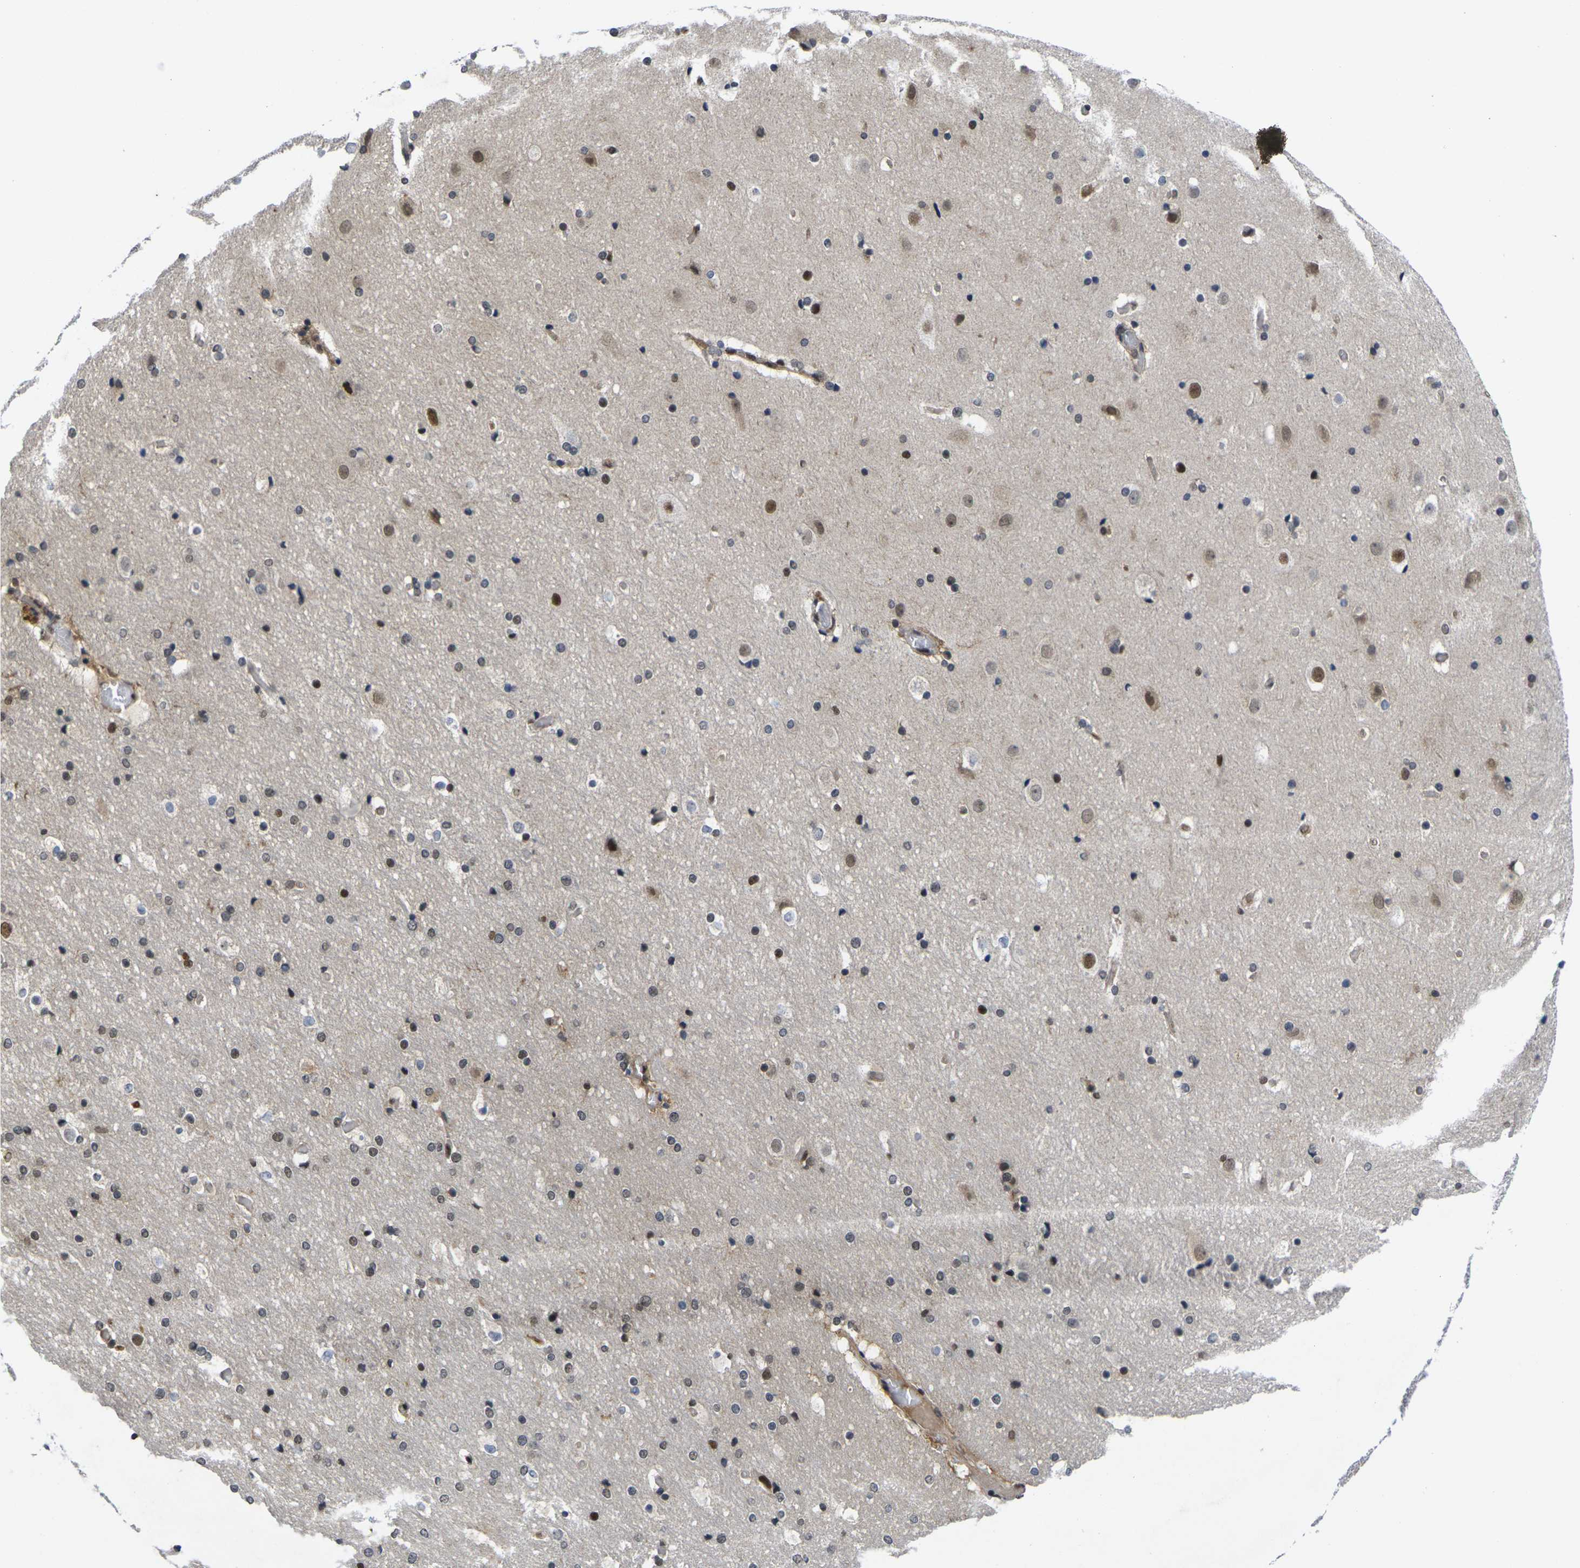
{"staining": {"intensity": "moderate", "quantity": "25%-75%", "location": "cytoplasmic/membranous"}, "tissue": "cerebral cortex", "cell_type": "Endothelial cells", "image_type": "normal", "snomed": [{"axis": "morphology", "description": "Normal tissue, NOS"}, {"axis": "topography", "description": "Cerebral cortex"}], "caption": "Immunohistochemical staining of benign human cerebral cortex reveals 25%-75% levels of moderate cytoplasmic/membranous protein expression in about 25%-75% of endothelial cells. The staining is performed using DAB brown chromogen to label protein expression. The nuclei are counter-stained blue using hematoxylin.", "gene": "GTF2E1", "patient": {"sex": "male", "age": 57}}